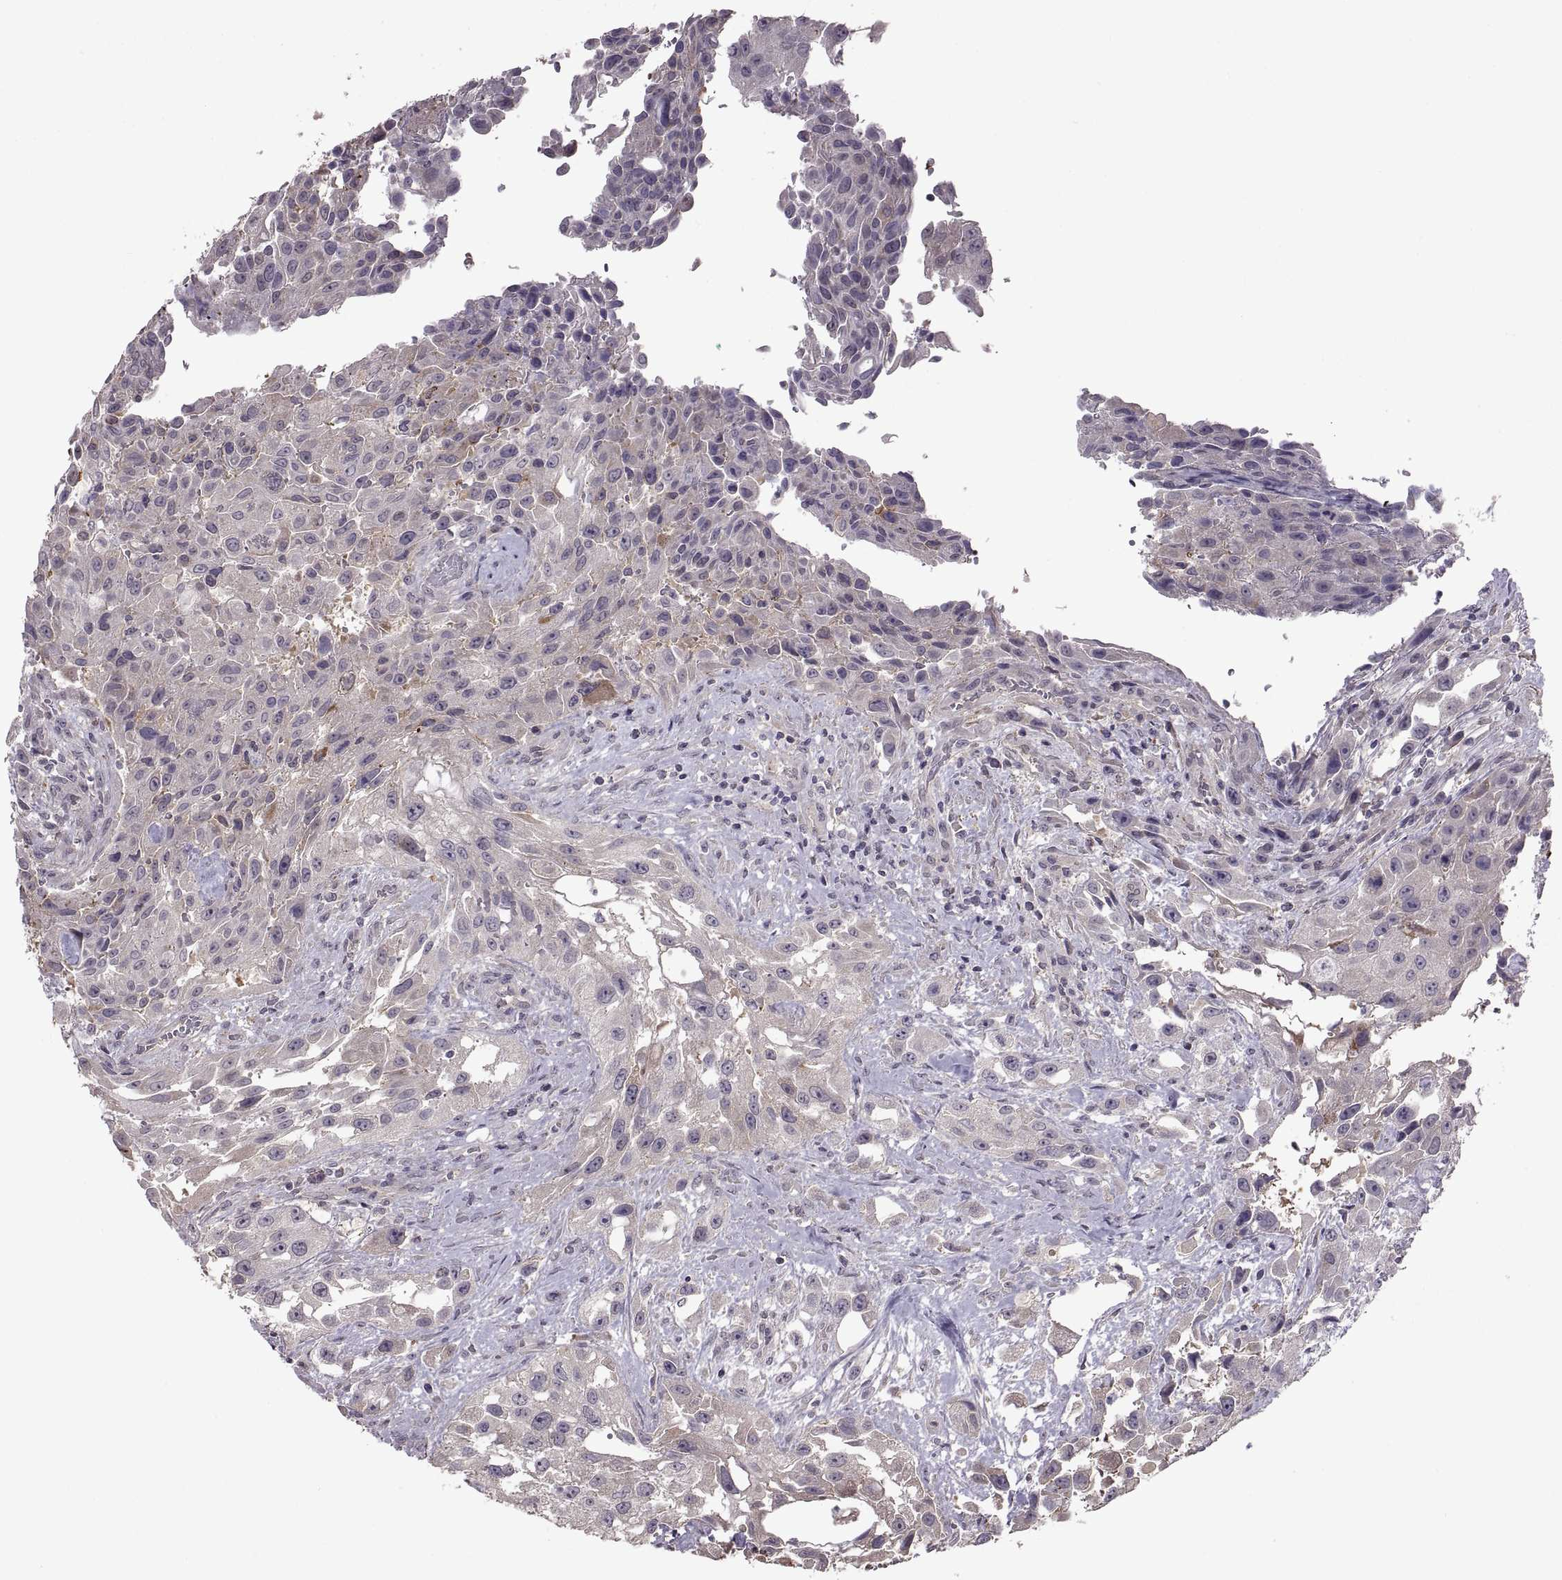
{"staining": {"intensity": "negative", "quantity": "none", "location": "none"}, "tissue": "urothelial cancer", "cell_type": "Tumor cells", "image_type": "cancer", "snomed": [{"axis": "morphology", "description": "Urothelial carcinoma, High grade"}, {"axis": "topography", "description": "Urinary bladder"}], "caption": "A high-resolution micrograph shows immunohistochemistry (IHC) staining of high-grade urothelial carcinoma, which shows no significant positivity in tumor cells. (DAB (3,3'-diaminobenzidine) immunohistochemistry visualized using brightfield microscopy, high magnification).", "gene": "NMNAT2", "patient": {"sex": "male", "age": 79}}